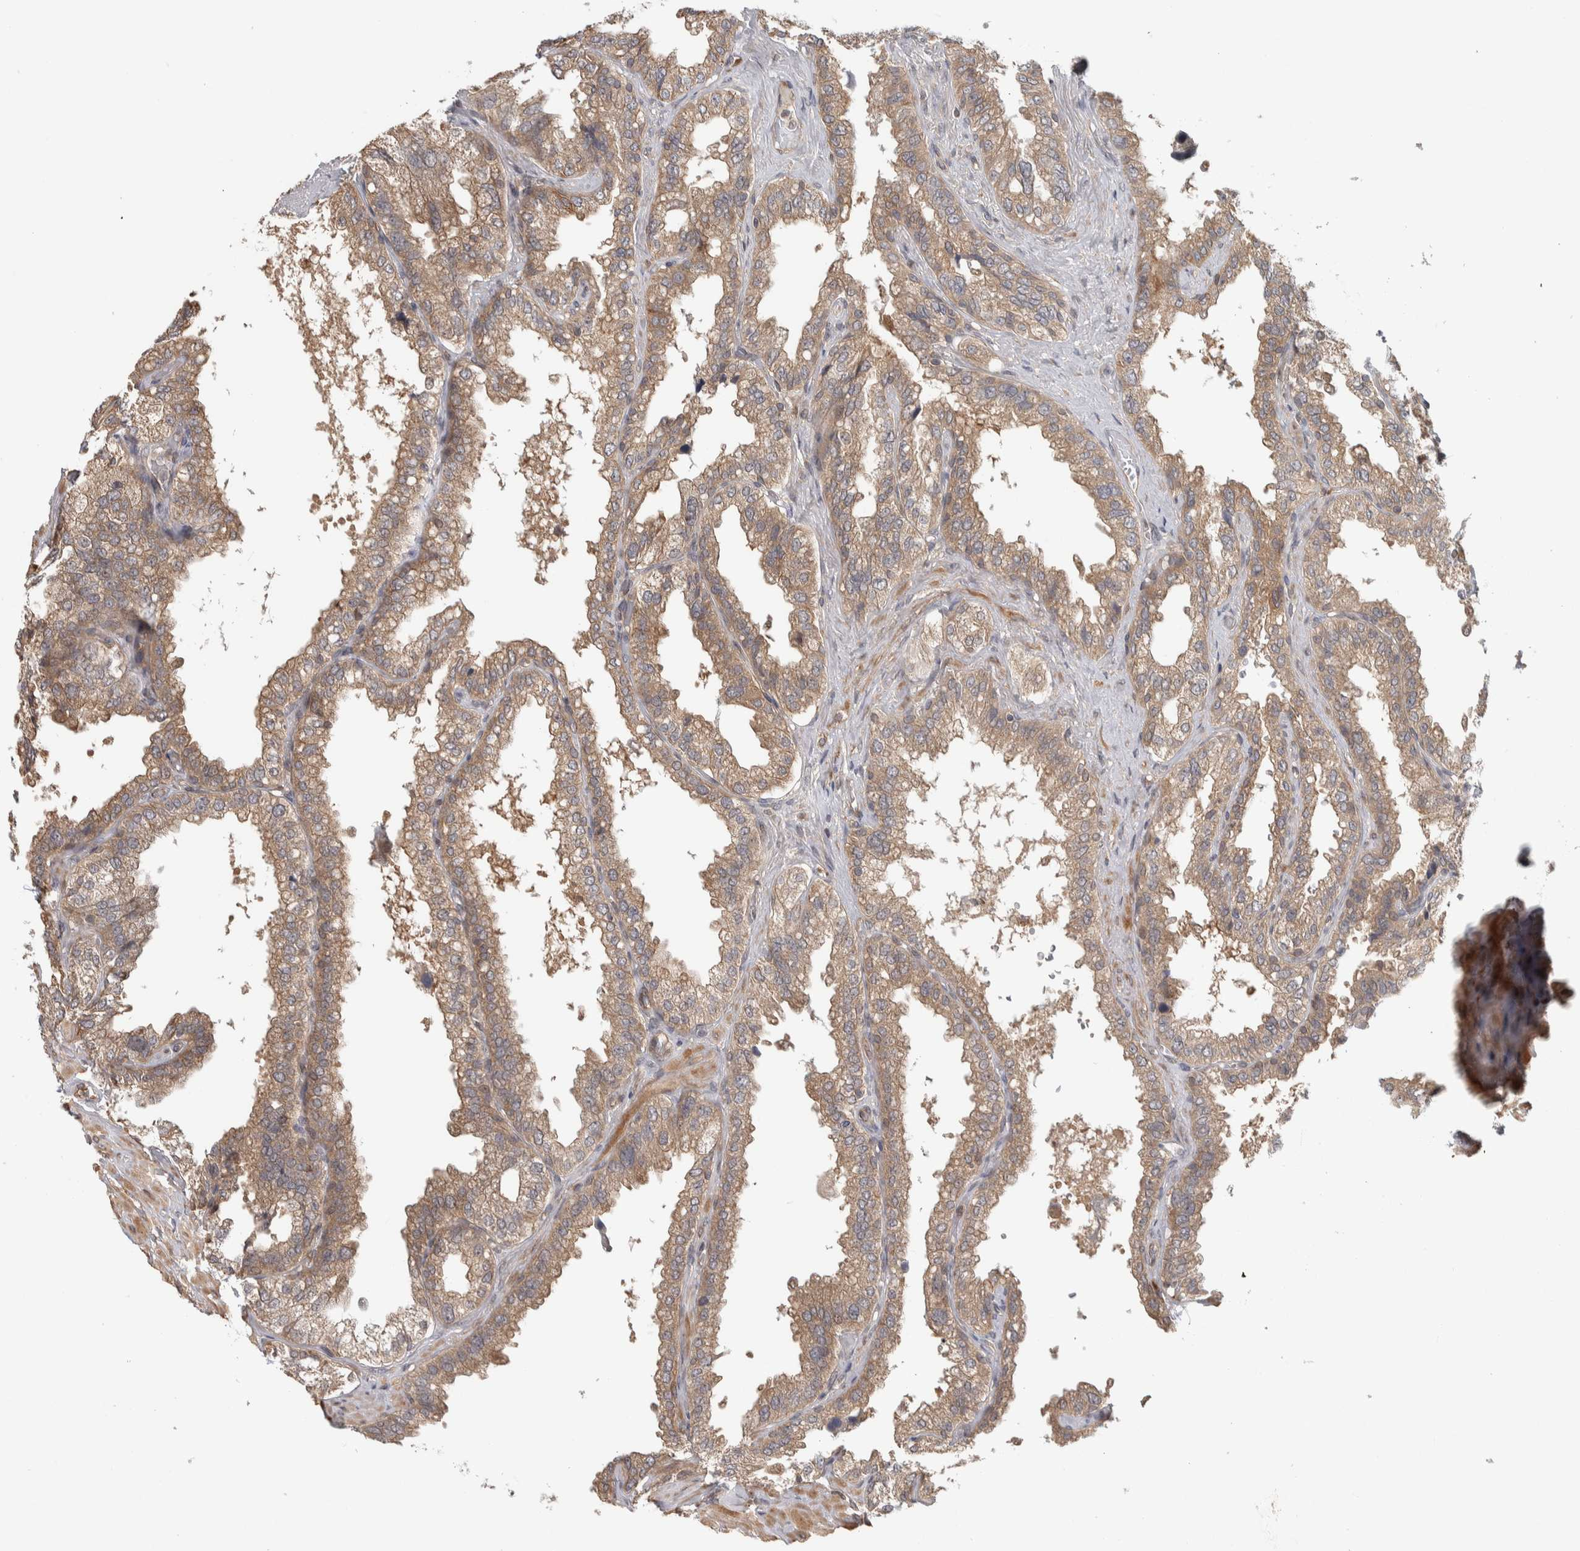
{"staining": {"intensity": "weak", "quantity": "<25%", "location": "cytoplasmic/membranous"}, "tissue": "seminal vesicle", "cell_type": "Glandular cells", "image_type": "normal", "snomed": [{"axis": "morphology", "description": "Normal tissue, NOS"}, {"axis": "topography", "description": "Seminal veicle"}], "caption": "This is an immunohistochemistry (IHC) photomicrograph of normal seminal vesicle. There is no positivity in glandular cells.", "gene": "TBC1D31", "patient": {"sex": "male", "age": 68}}